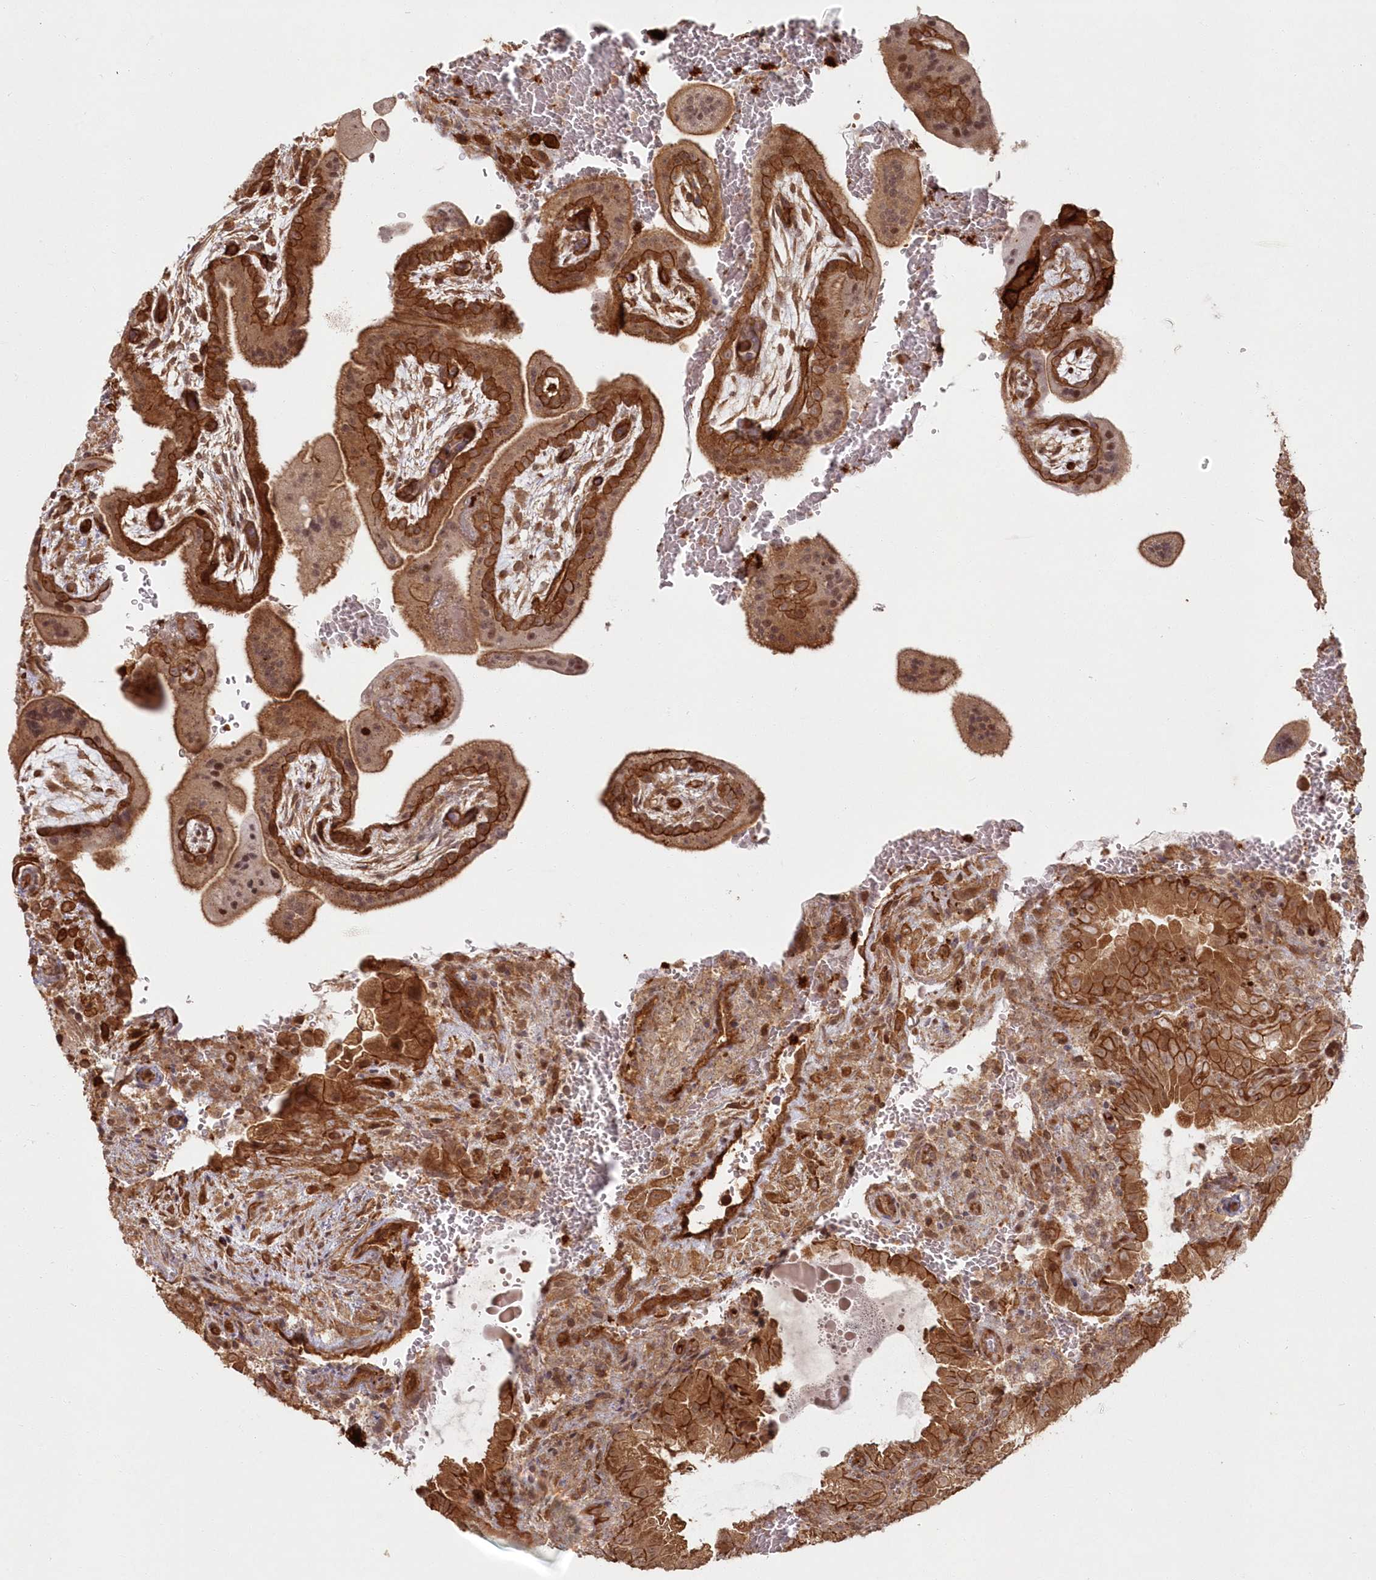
{"staining": {"intensity": "strong", "quantity": ">75%", "location": "cytoplasmic/membranous"}, "tissue": "placenta", "cell_type": "Decidual cells", "image_type": "normal", "snomed": [{"axis": "morphology", "description": "Normal tissue, NOS"}, {"axis": "topography", "description": "Placenta"}], "caption": "Protein expression analysis of normal placenta exhibits strong cytoplasmic/membranous expression in about >75% of decidual cells.", "gene": "RGCC", "patient": {"sex": "female", "age": 35}}